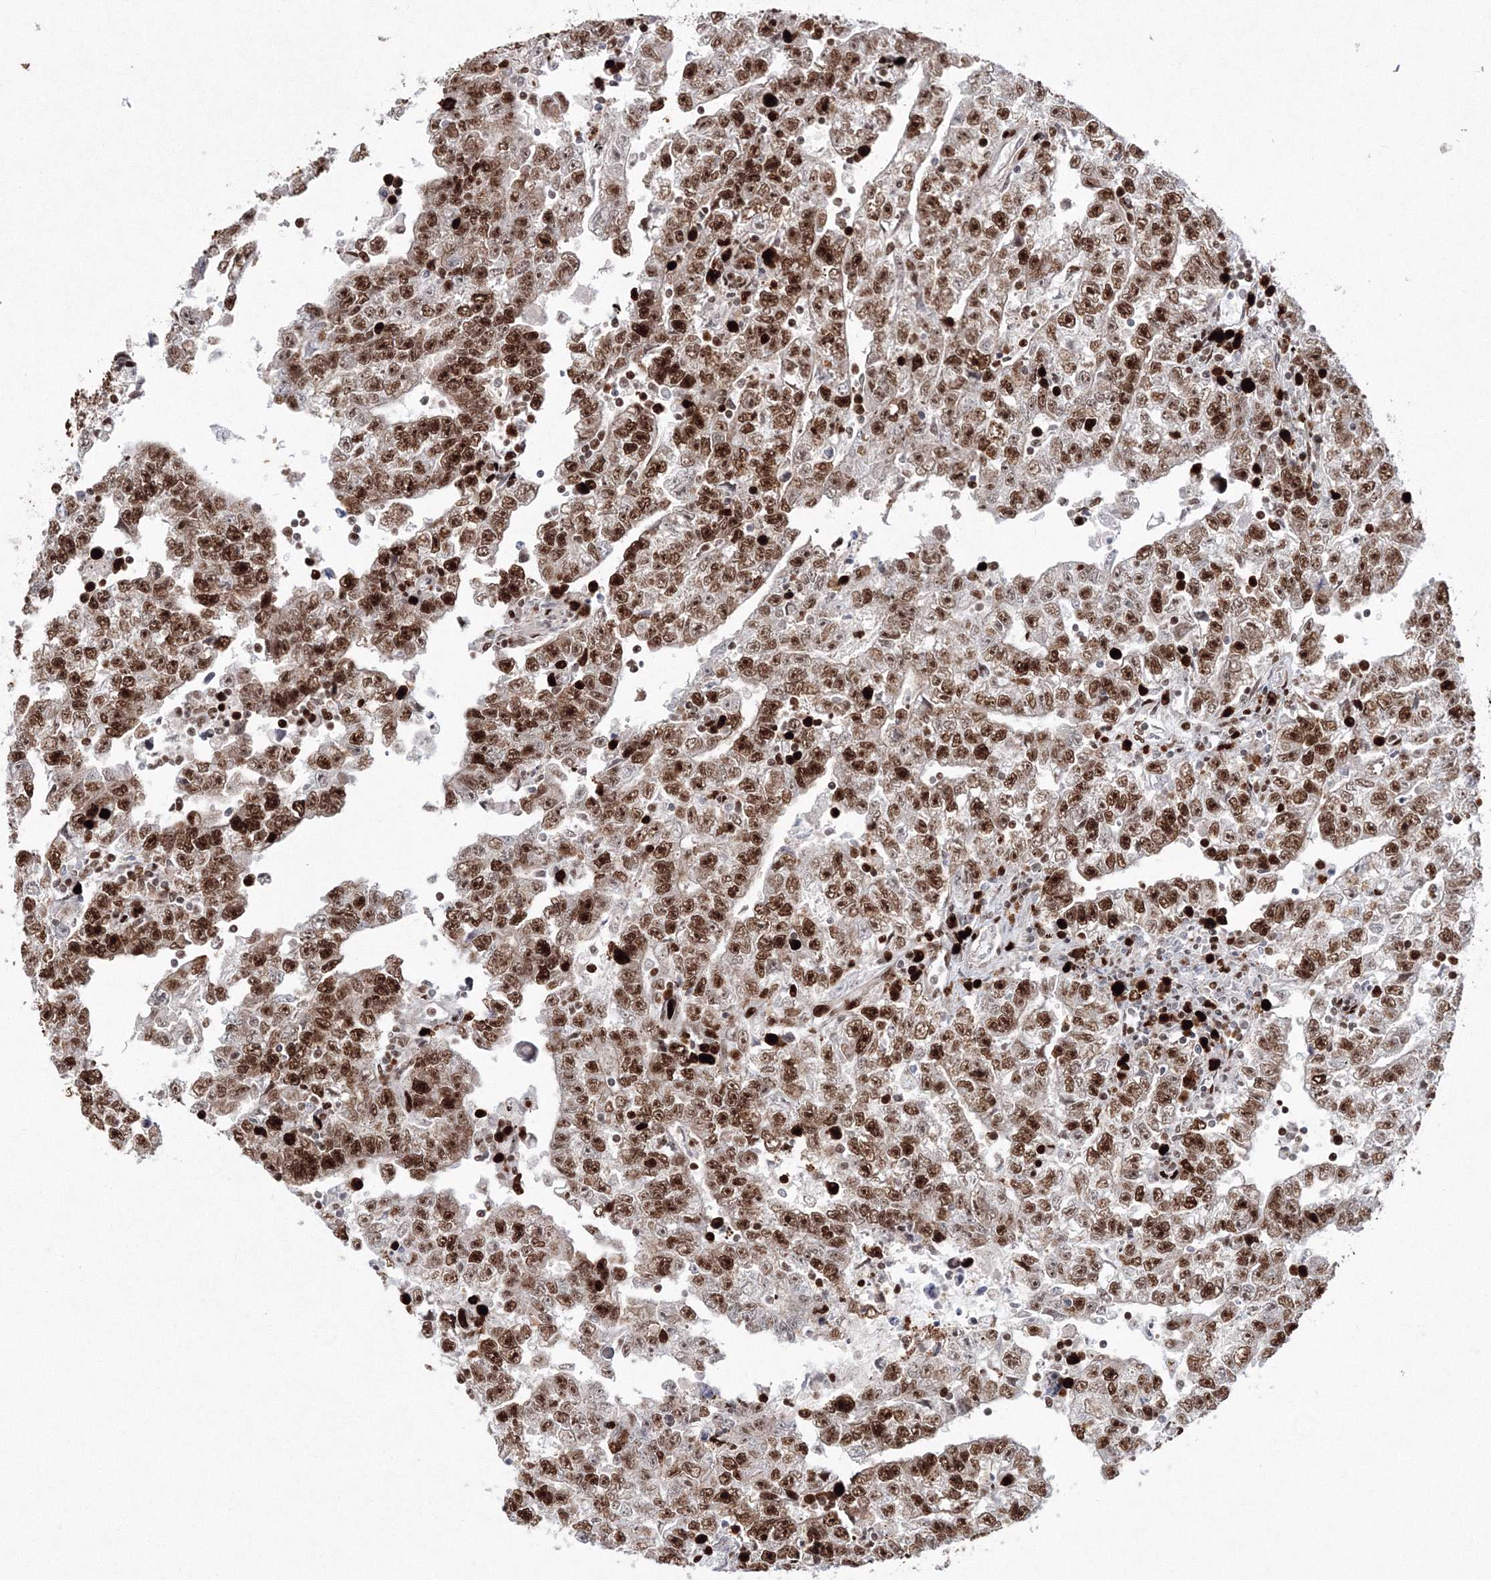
{"staining": {"intensity": "strong", "quantity": ">75%", "location": "nuclear"}, "tissue": "testis cancer", "cell_type": "Tumor cells", "image_type": "cancer", "snomed": [{"axis": "morphology", "description": "Carcinoma, Embryonal, NOS"}, {"axis": "topography", "description": "Testis"}], "caption": "IHC (DAB) staining of testis cancer exhibits strong nuclear protein positivity in about >75% of tumor cells.", "gene": "LIG1", "patient": {"sex": "male", "age": 25}}